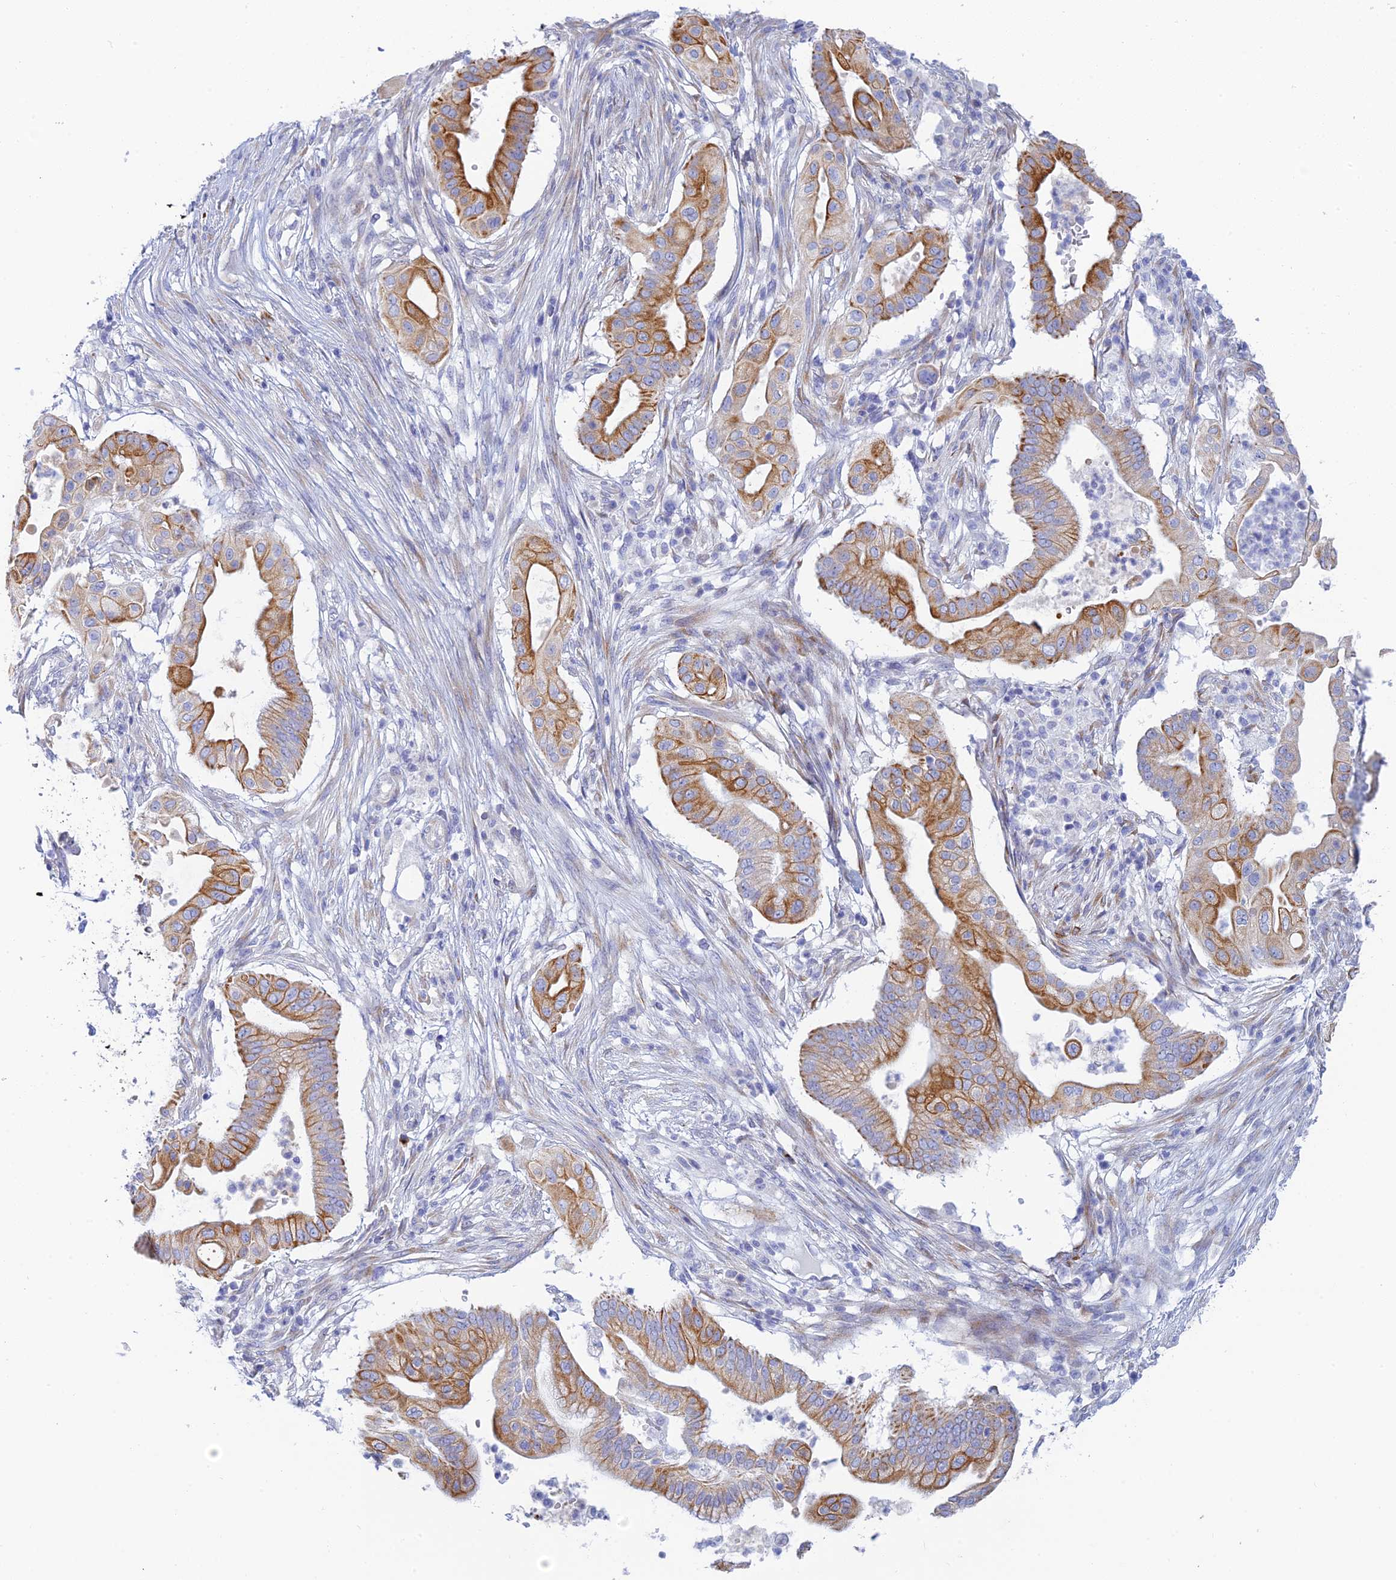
{"staining": {"intensity": "strong", "quantity": "25%-75%", "location": "cytoplasmic/membranous"}, "tissue": "pancreatic cancer", "cell_type": "Tumor cells", "image_type": "cancer", "snomed": [{"axis": "morphology", "description": "Adenocarcinoma, NOS"}, {"axis": "topography", "description": "Pancreas"}], "caption": "This histopathology image displays immunohistochemistry (IHC) staining of pancreatic adenocarcinoma, with high strong cytoplasmic/membranous positivity in about 25%-75% of tumor cells.", "gene": "CEP152", "patient": {"sex": "male", "age": 68}}